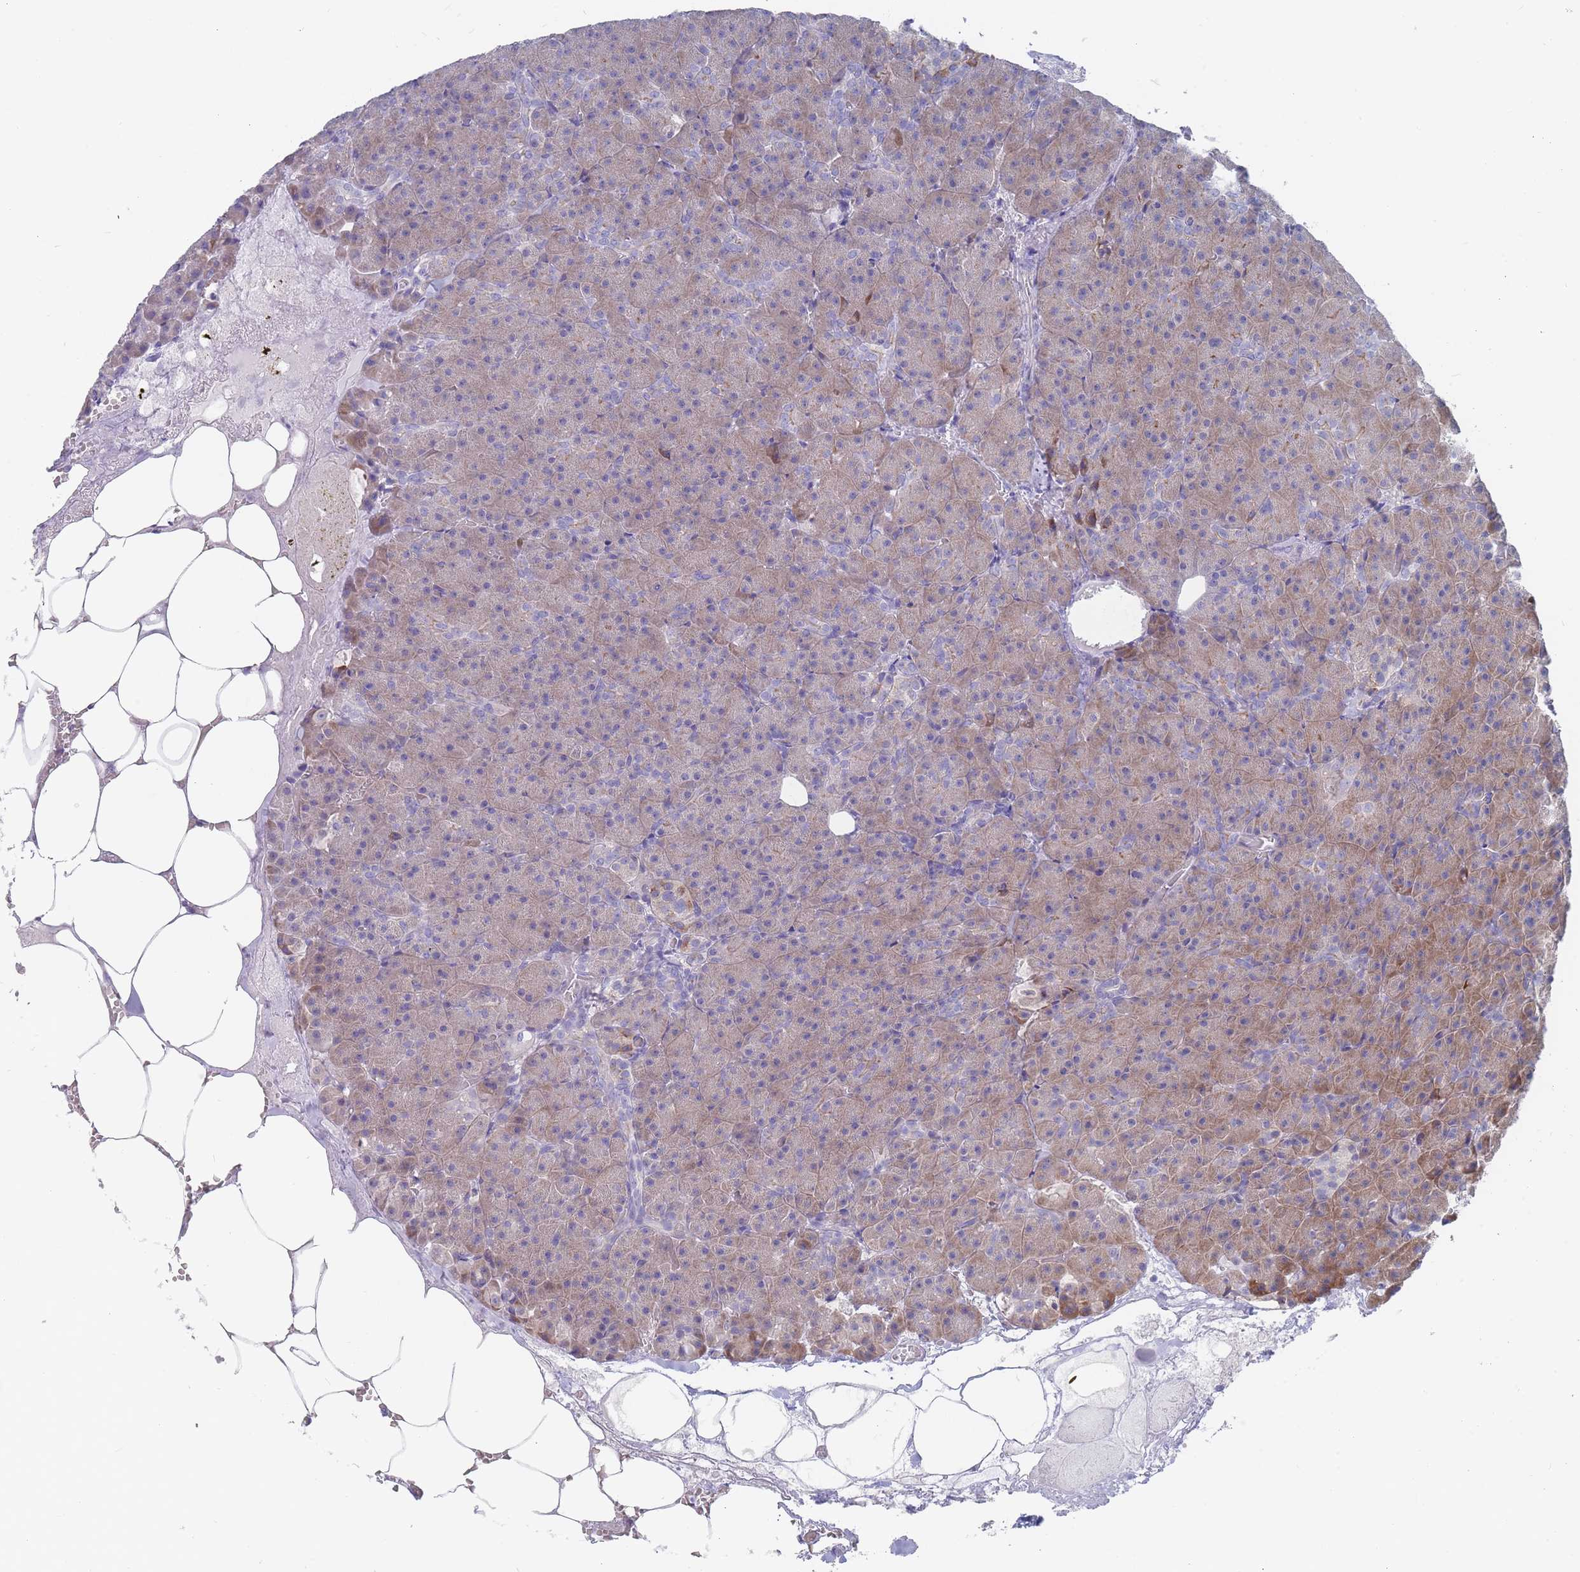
{"staining": {"intensity": "weak", "quantity": "25%-75%", "location": "cytoplasmic/membranous"}, "tissue": "pancreas", "cell_type": "Exocrine glandular cells", "image_type": "normal", "snomed": [{"axis": "morphology", "description": "Normal tissue, NOS"}, {"axis": "topography", "description": "Pancreas"}], "caption": "A high-resolution image shows IHC staining of unremarkable pancreas, which displays weak cytoplasmic/membranous staining in approximately 25%-75% of exocrine glandular cells.", "gene": "PIGU", "patient": {"sex": "female", "age": 74}}